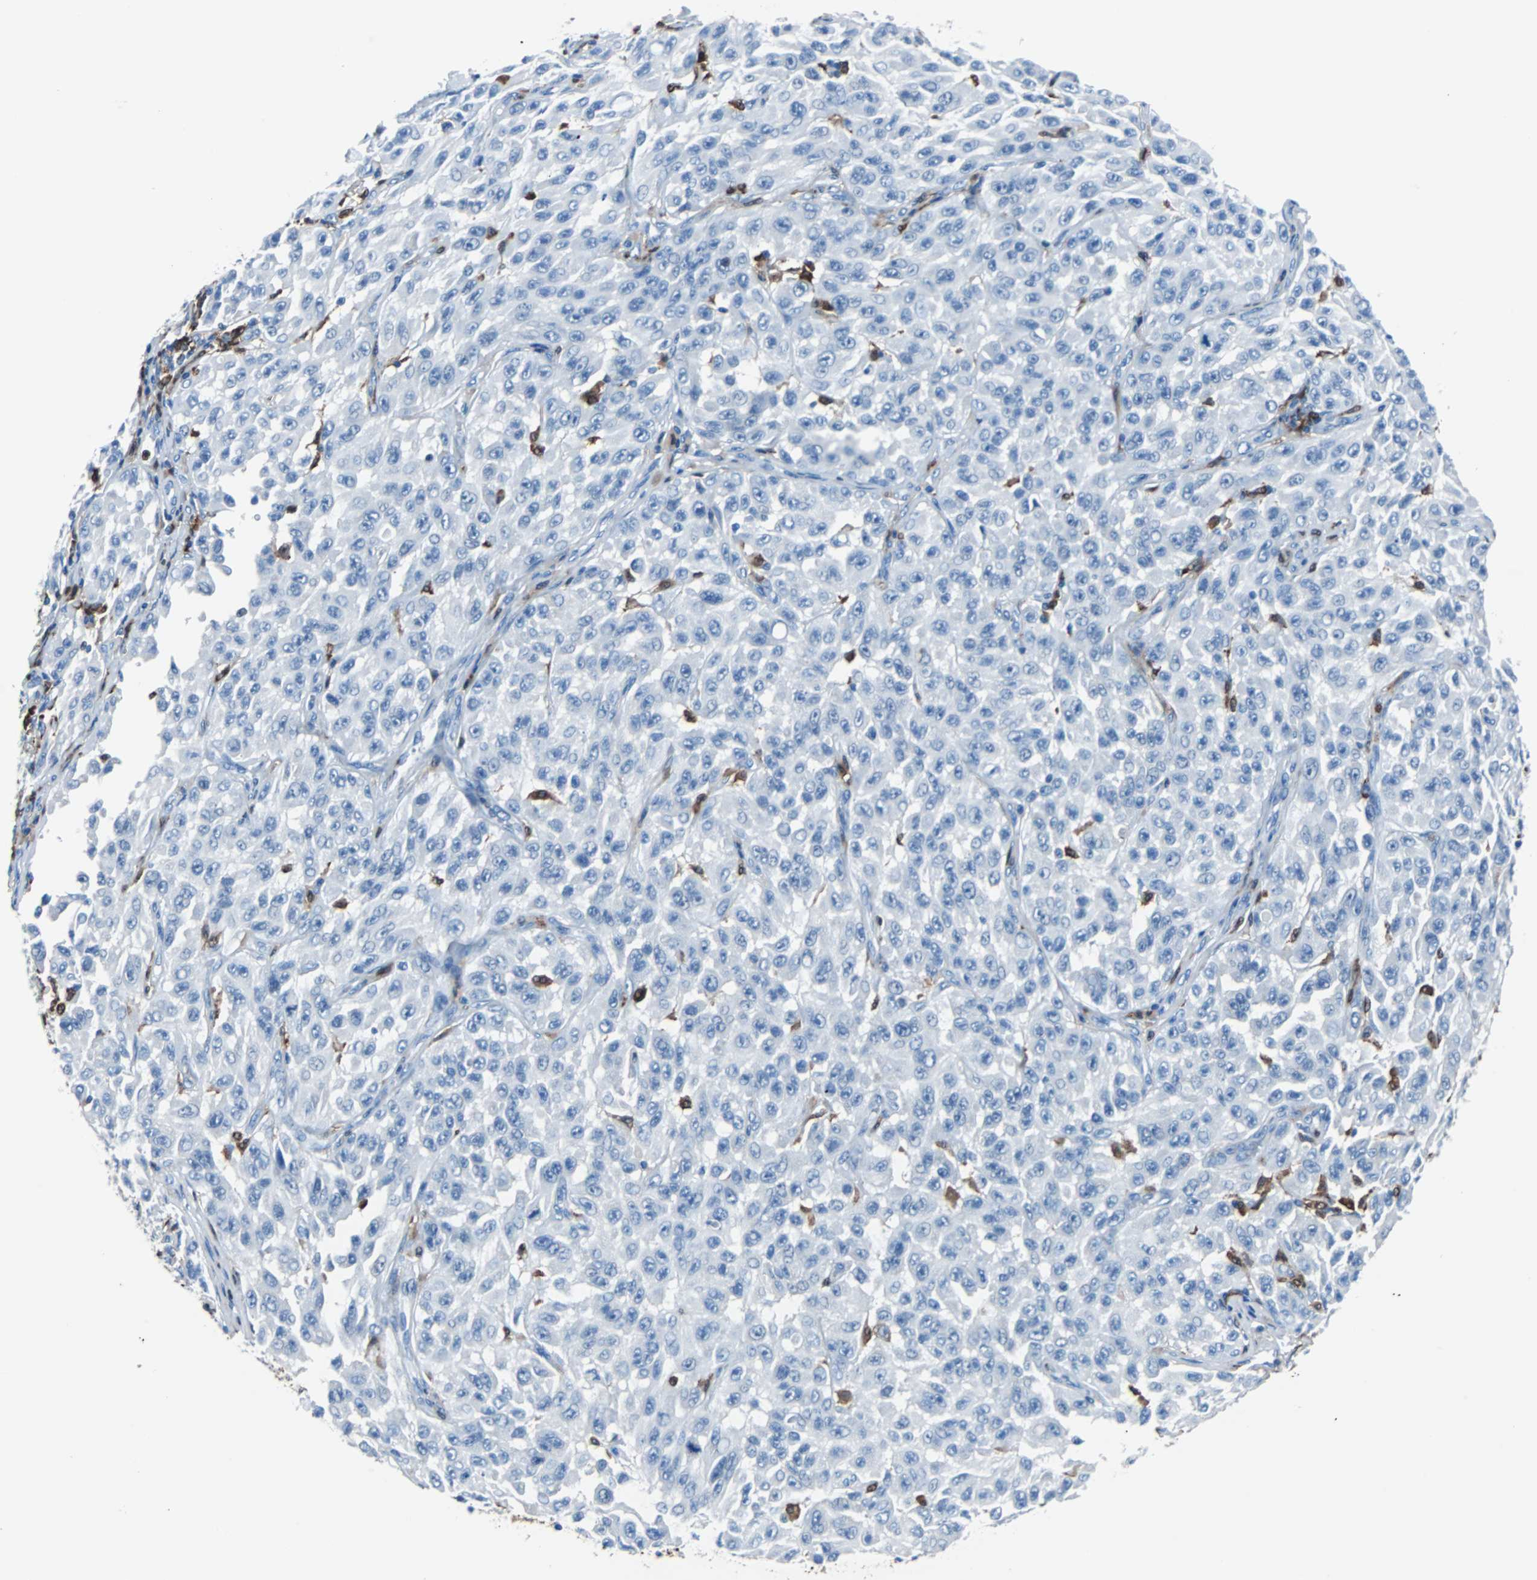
{"staining": {"intensity": "negative", "quantity": "none", "location": "none"}, "tissue": "melanoma", "cell_type": "Tumor cells", "image_type": "cancer", "snomed": [{"axis": "morphology", "description": "Malignant melanoma, NOS"}, {"axis": "topography", "description": "Skin"}], "caption": "DAB immunohistochemical staining of malignant melanoma shows no significant expression in tumor cells.", "gene": "SYK", "patient": {"sex": "male", "age": 30}}